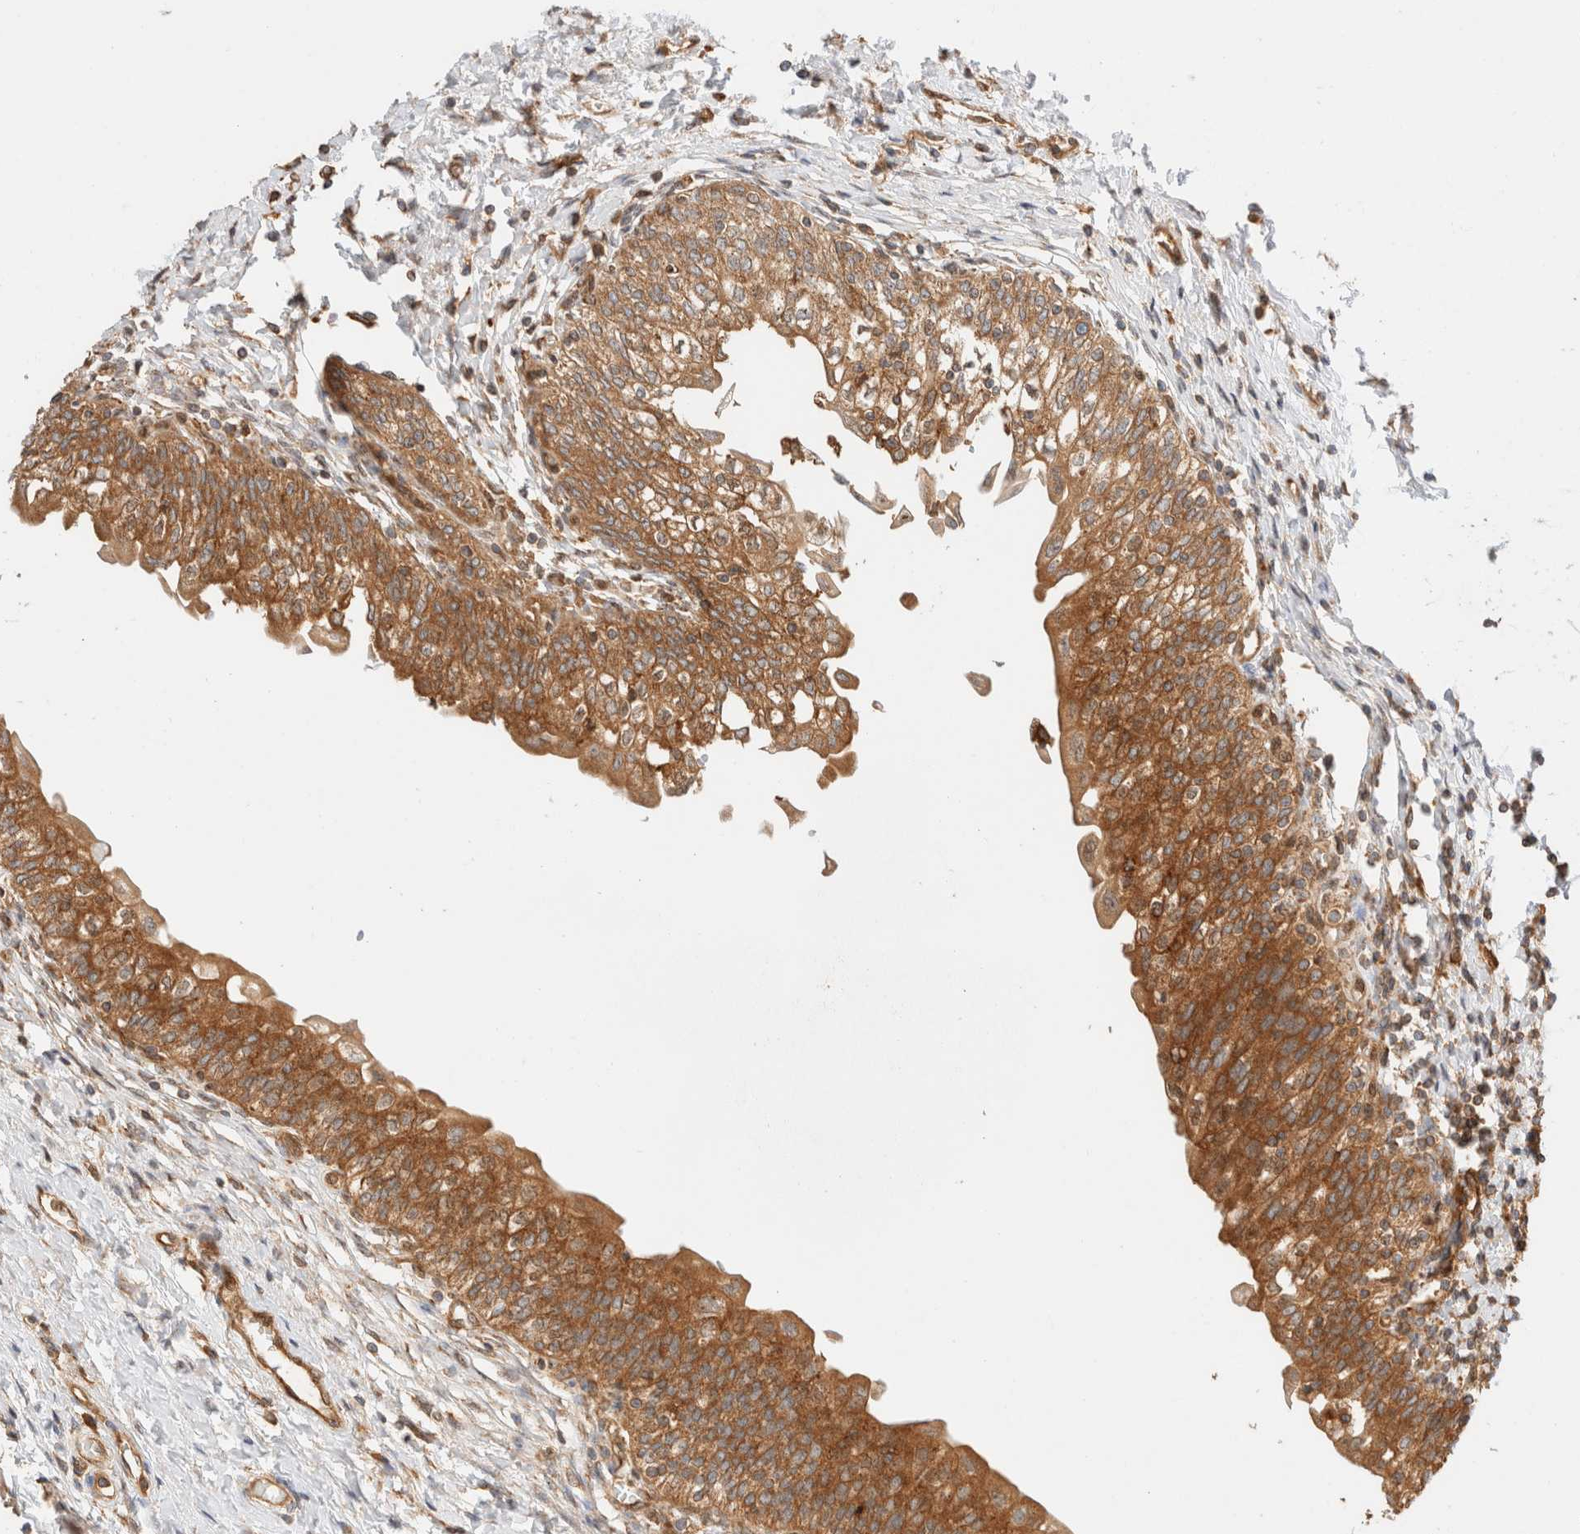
{"staining": {"intensity": "strong", "quantity": ">75%", "location": "cytoplasmic/membranous"}, "tissue": "urinary bladder", "cell_type": "Urothelial cells", "image_type": "normal", "snomed": [{"axis": "morphology", "description": "Normal tissue, NOS"}, {"axis": "topography", "description": "Urinary bladder"}], "caption": "Immunohistochemistry (IHC) histopathology image of unremarkable urinary bladder: urinary bladder stained using immunohistochemistry displays high levels of strong protein expression localized specifically in the cytoplasmic/membranous of urothelial cells, appearing as a cytoplasmic/membranous brown color.", "gene": "RABEP1", "patient": {"sex": "male", "age": 55}}